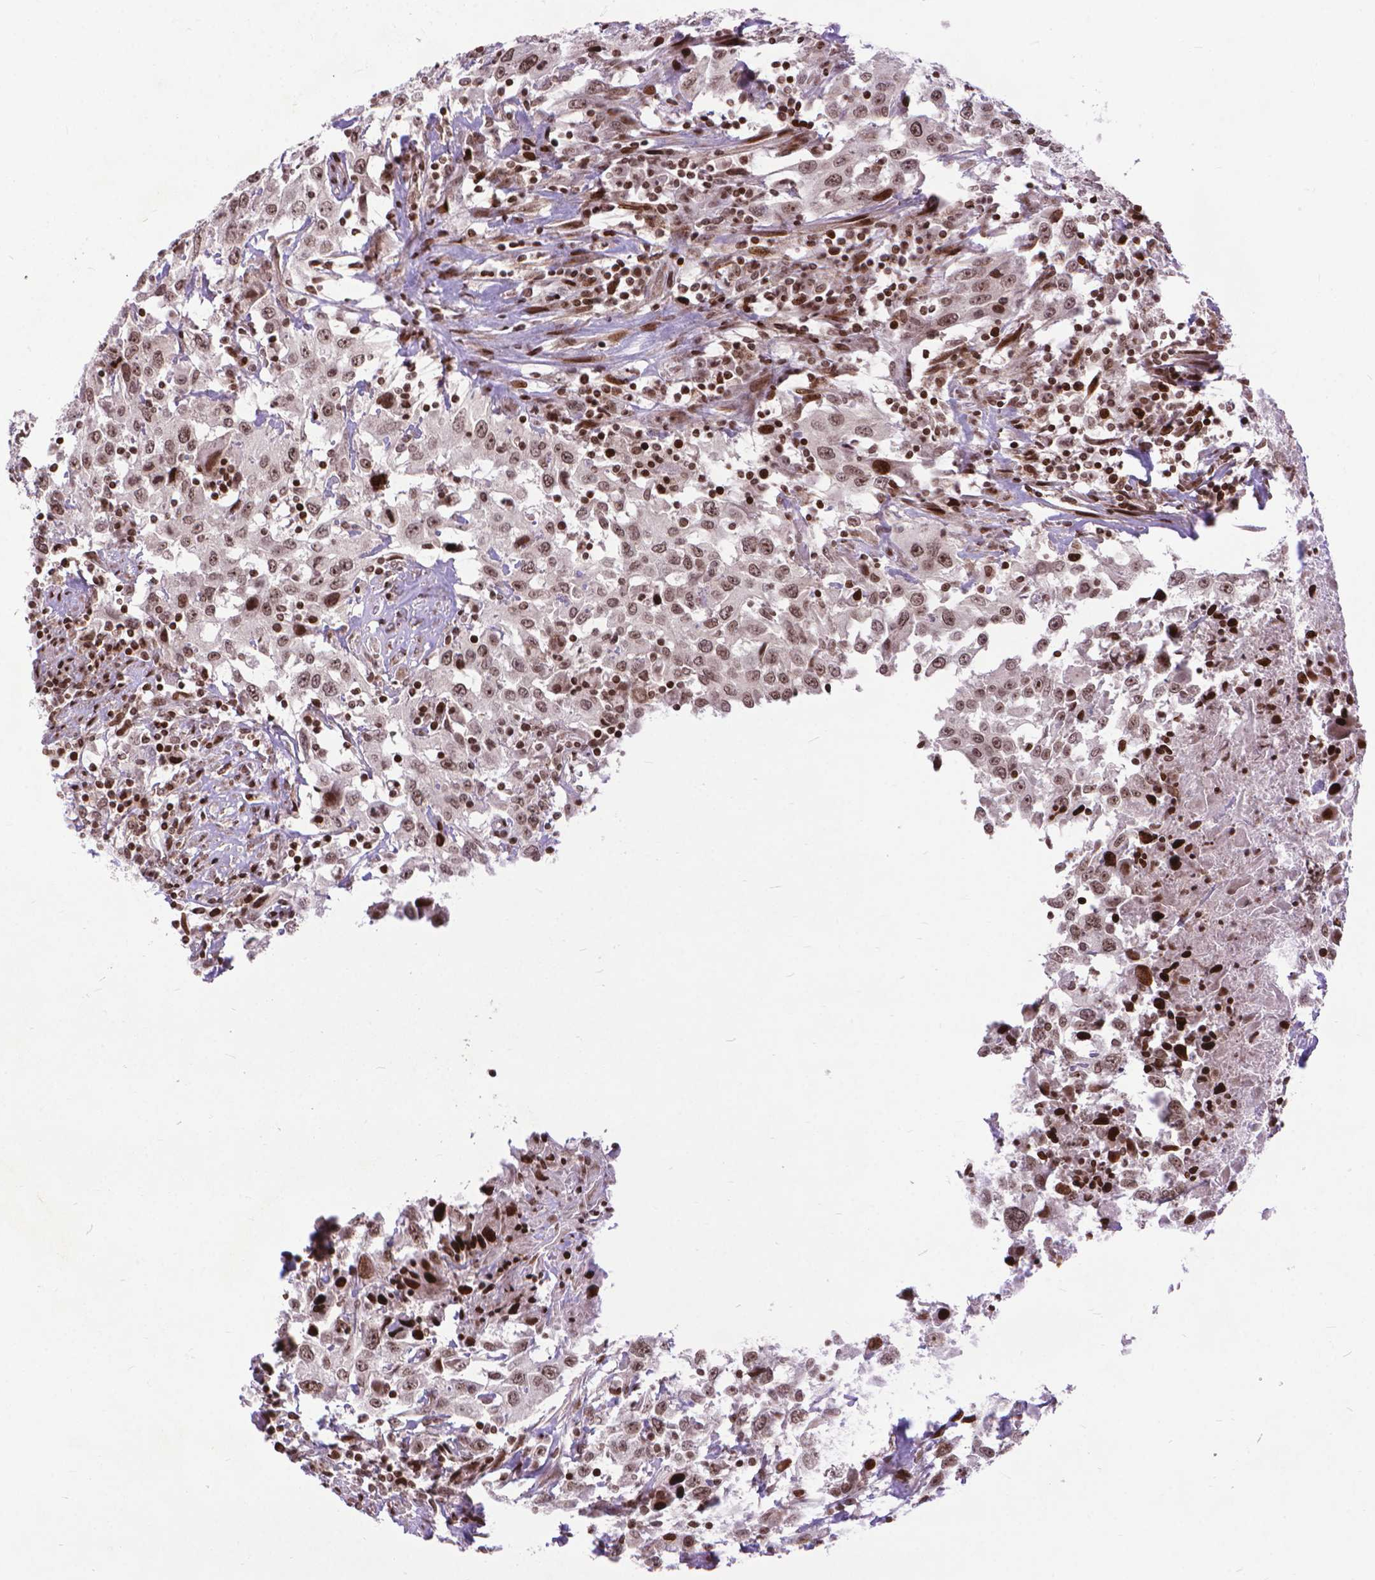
{"staining": {"intensity": "weak", "quantity": ">75%", "location": "nuclear"}, "tissue": "urothelial cancer", "cell_type": "Tumor cells", "image_type": "cancer", "snomed": [{"axis": "morphology", "description": "Urothelial carcinoma, High grade"}, {"axis": "topography", "description": "Urinary bladder"}], "caption": "Immunohistochemical staining of urothelial cancer reveals low levels of weak nuclear protein expression in about >75% of tumor cells. The staining was performed using DAB (3,3'-diaminobenzidine) to visualize the protein expression in brown, while the nuclei were stained in blue with hematoxylin (Magnification: 20x).", "gene": "AMER1", "patient": {"sex": "male", "age": 61}}